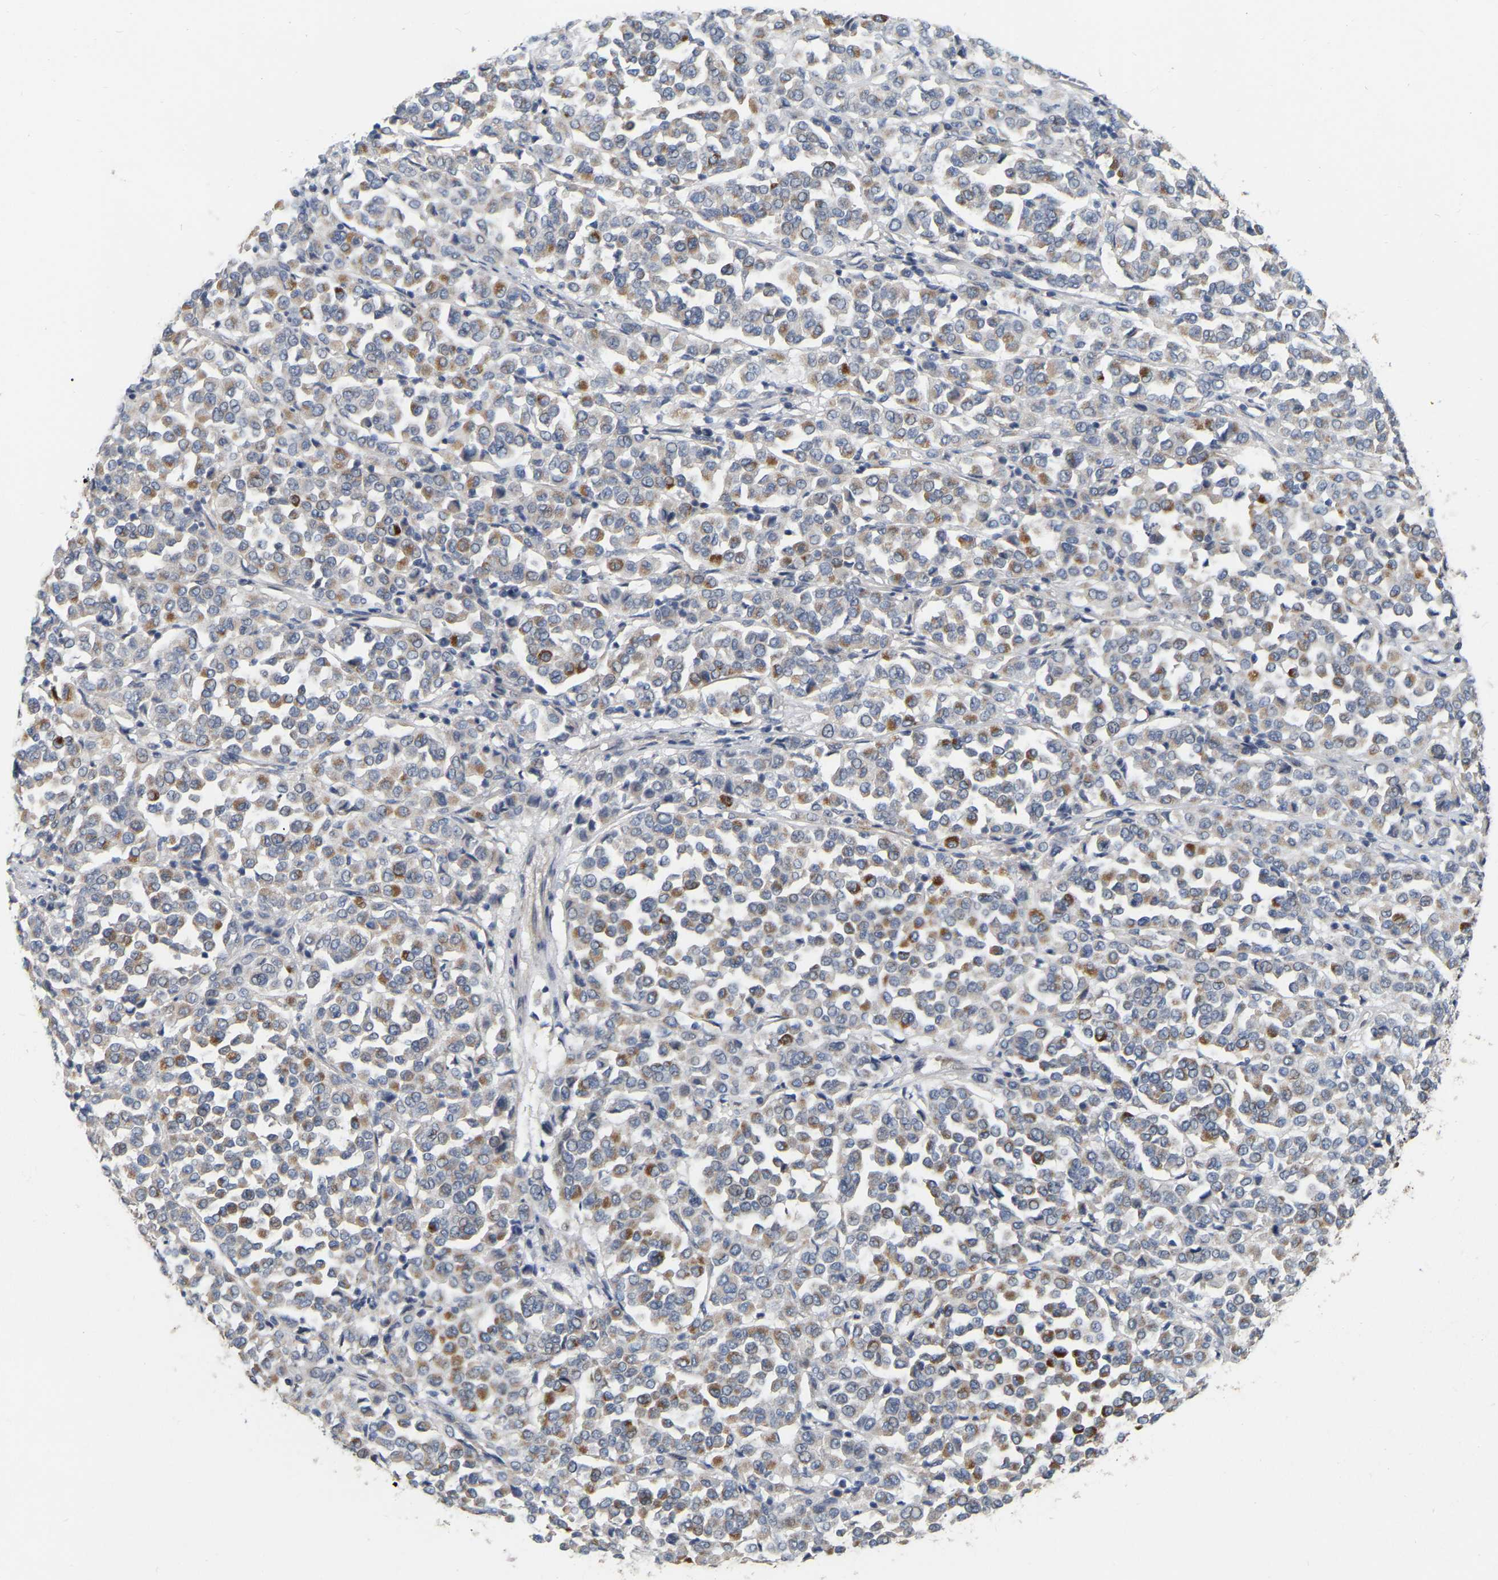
{"staining": {"intensity": "moderate", "quantity": "25%-75%", "location": "cytoplasmic/membranous"}, "tissue": "melanoma", "cell_type": "Tumor cells", "image_type": "cancer", "snomed": [{"axis": "morphology", "description": "Malignant melanoma, Metastatic site"}, {"axis": "topography", "description": "Pancreas"}], "caption": "Human melanoma stained with a protein marker displays moderate staining in tumor cells.", "gene": "SSH1", "patient": {"sex": "female", "age": 30}}